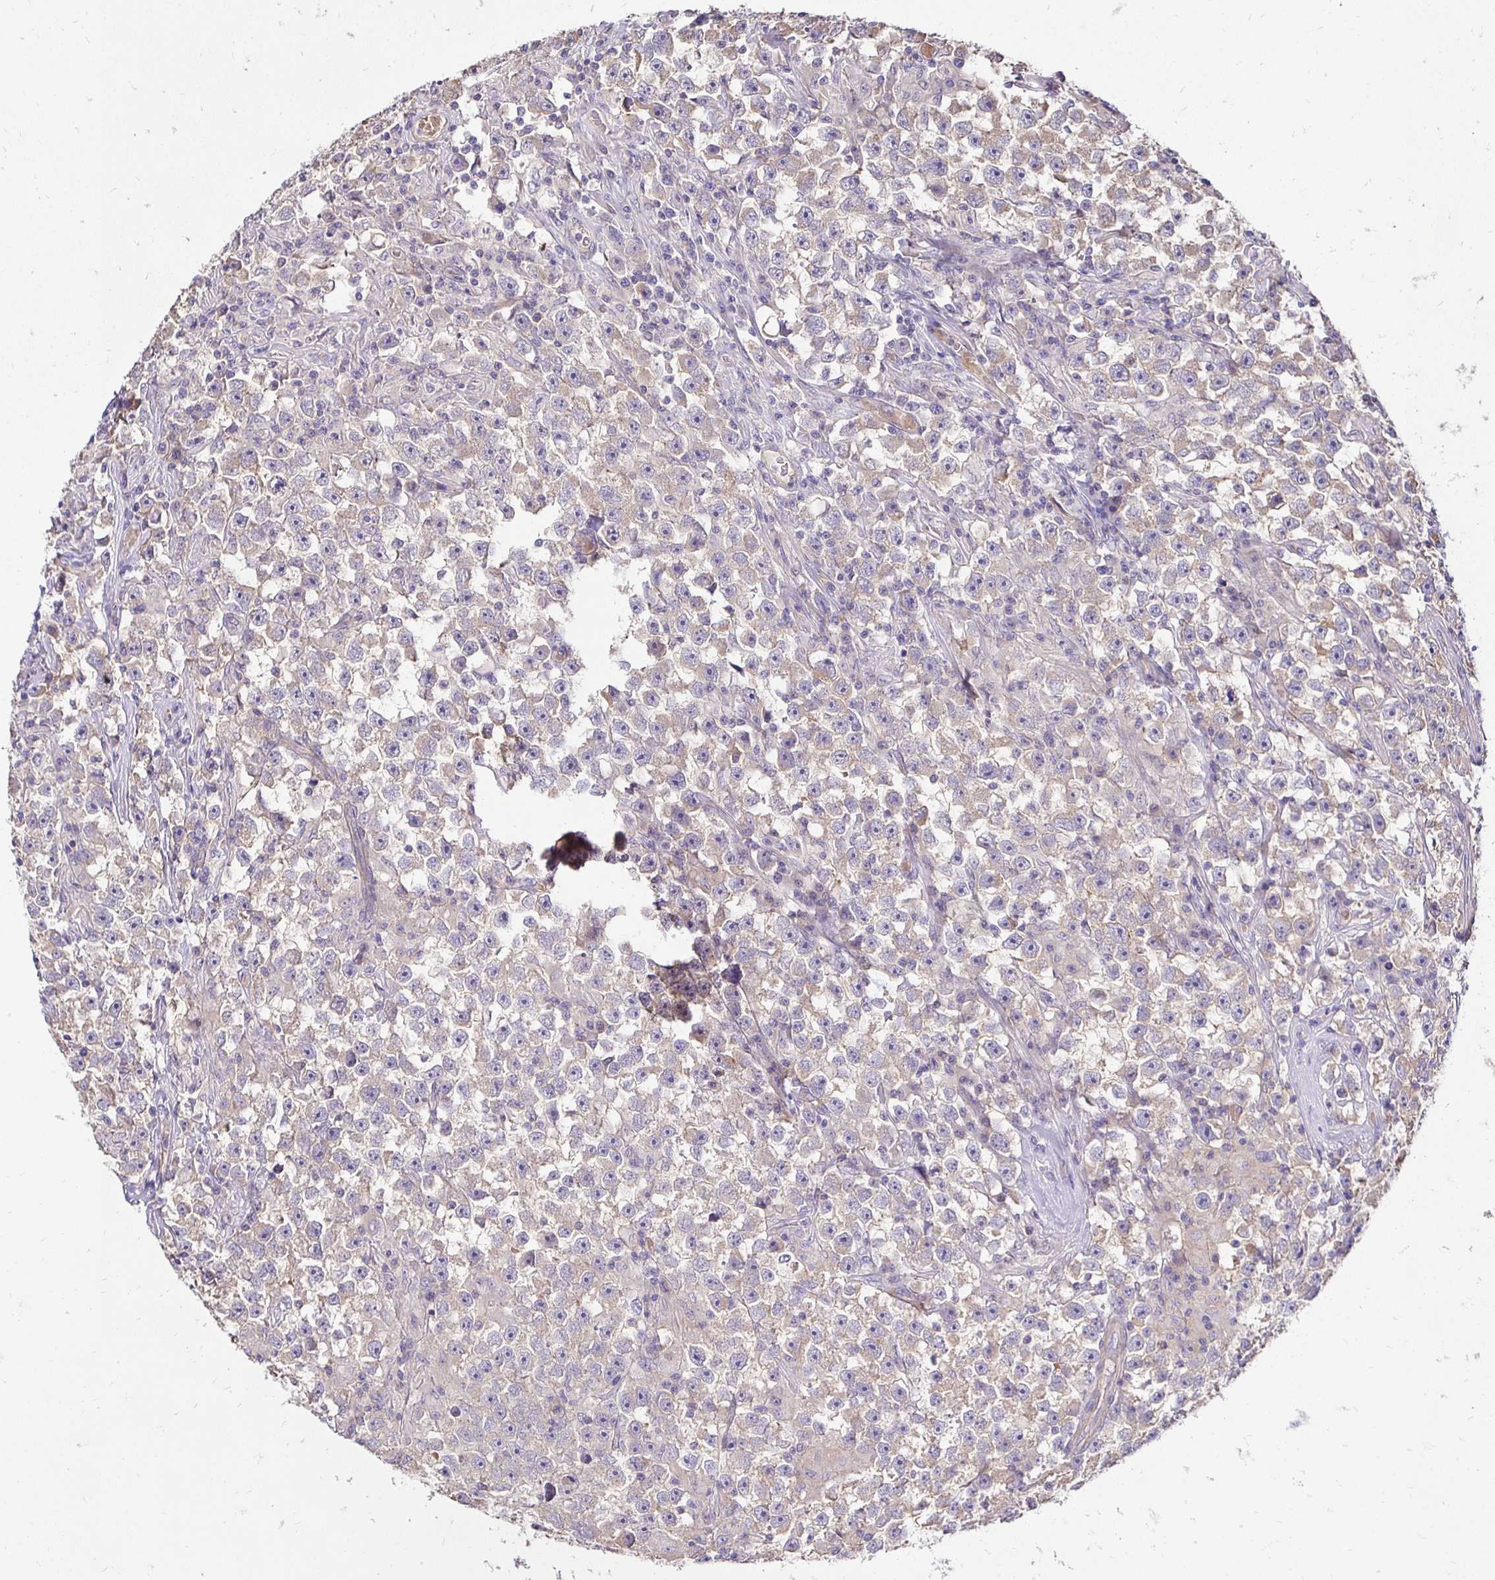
{"staining": {"intensity": "negative", "quantity": "none", "location": "none"}, "tissue": "testis cancer", "cell_type": "Tumor cells", "image_type": "cancer", "snomed": [{"axis": "morphology", "description": "Seminoma, NOS"}, {"axis": "topography", "description": "Testis"}], "caption": "A high-resolution histopathology image shows IHC staining of testis seminoma, which displays no significant positivity in tumor cells.", "gene": "SLC9A1", "patient": {"sex": "male", "age": 33}}